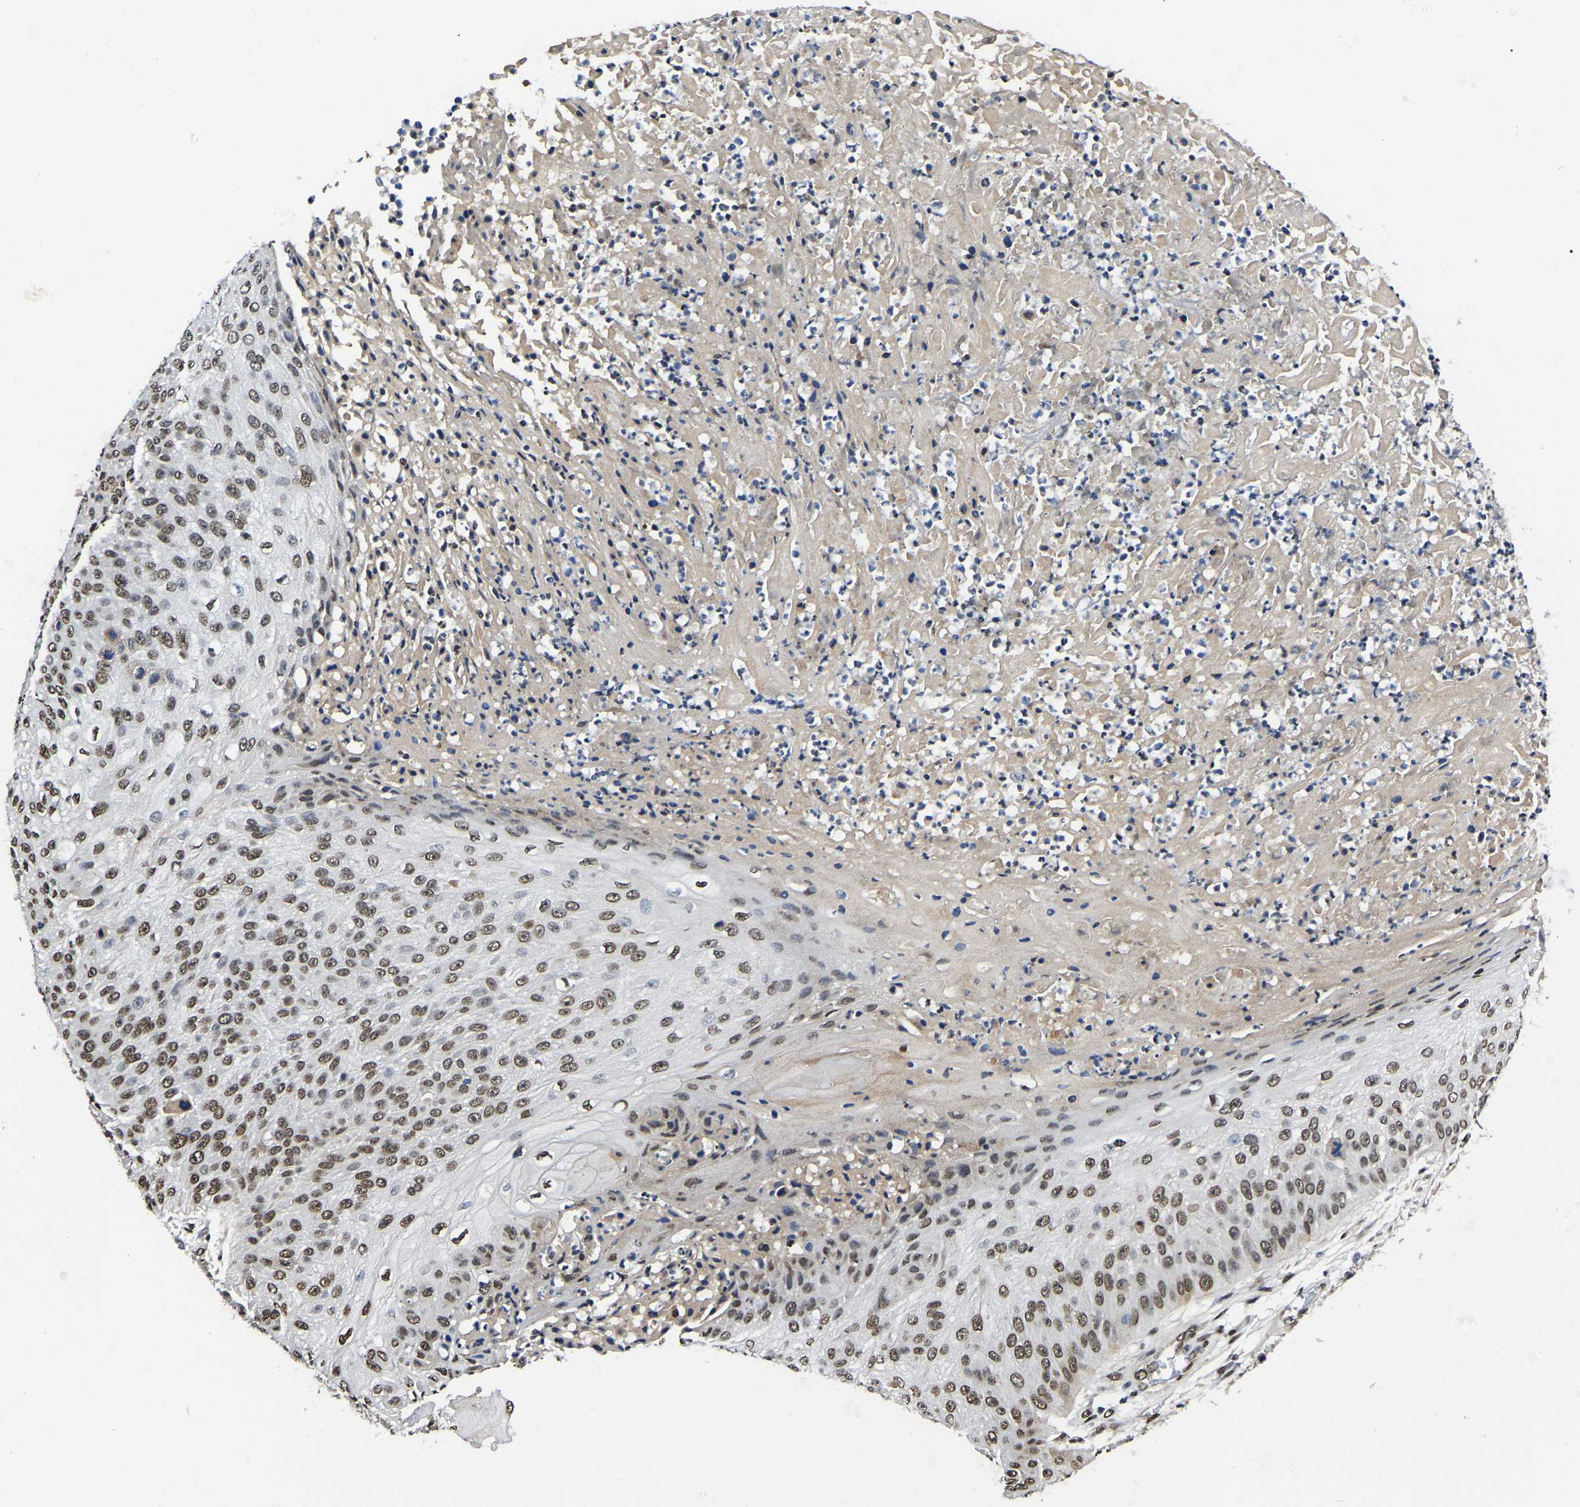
{"staining": {"intensity": "moderate", "quantity": ">75%", "location": "nuclear"}, "tissue": "skin cancer", "cell_type": "Tumor cells", "image_type": "cancer", "snomed": [{"axis": "morphology", "description": "Squamous cell carcinoma, NOS"}, {"axis": "topography", "description": "Skin"}], "caption": "Immunohistochemical staining of skin cancer (squamous cell carcinoma) displays medium levels of moderate nuclear positivity in about >75% of tumor cells. The protein is stained brown, and the nuclei are stained in blue (DAB (3,3'-diaminobenzidine) IHC with brightfield microscopy, high magnification).", "gene": "TRIM35", "patient": {"sex": "female", "age": 80}}